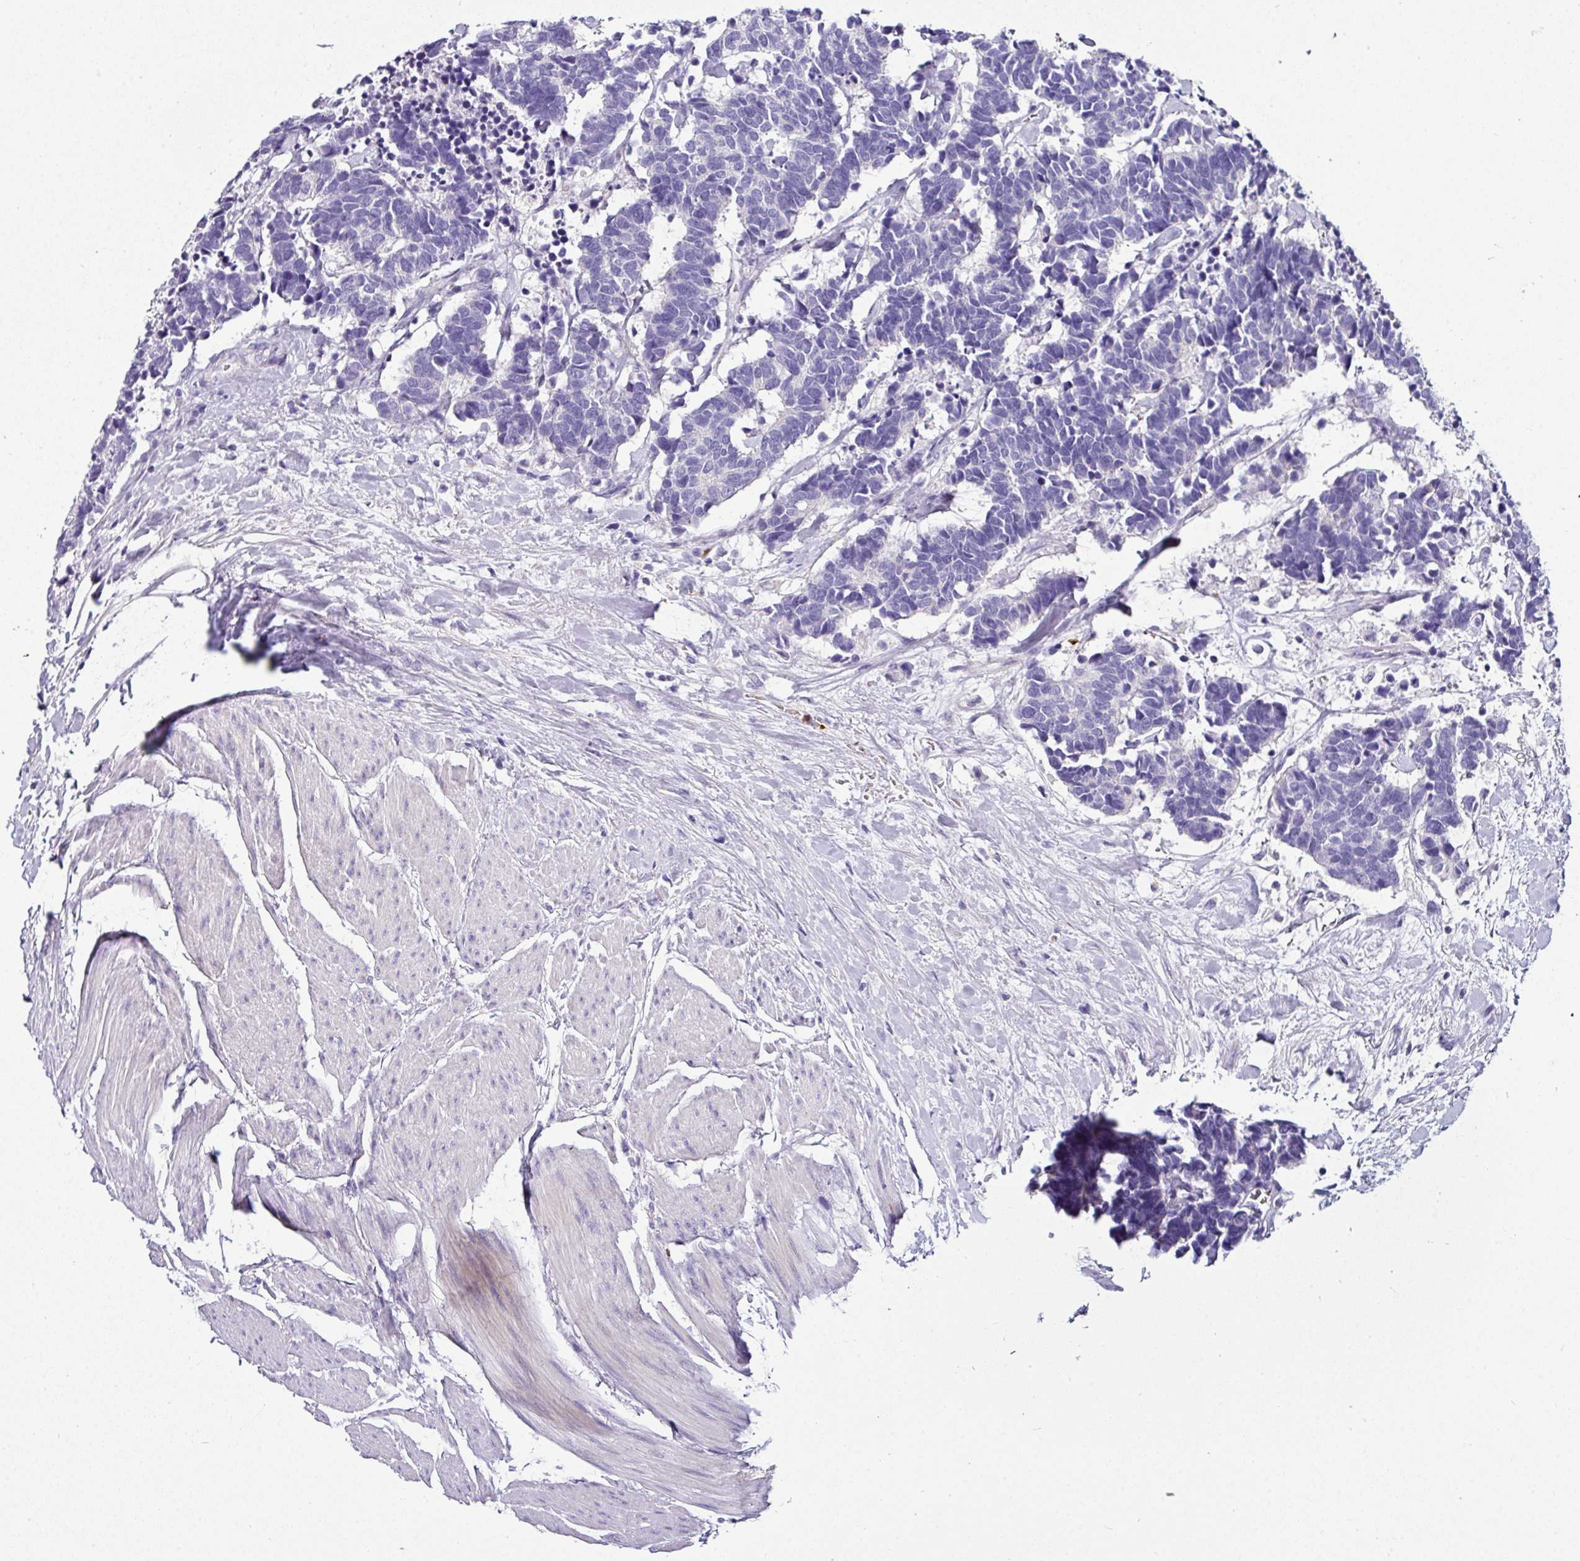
{"staining": {"intensity": "negative", "quantity": "none", "location": "none"}, "tissue": "carcinoid", "cell_type": "Tumor cells", "image_type": "cancer", "snomed": [{"axis": "morphology", "description": "Carcinoma, NOS"}, {"axis": "morphology", "description": "Carcinoid, malignant, NOS"}, {"axis": "topography", "description": "Urinary bladder"}], "caption": "Tumor cells are negative for brown protein staining in carcinoid. The staining is performed using DAB (3,3'-diaminobenzidine) brown chromogen with nuclei counter-stained in using hematoxylin.", "gene": "NAPSA", "patient": {"sex": "male", "age": 57}}